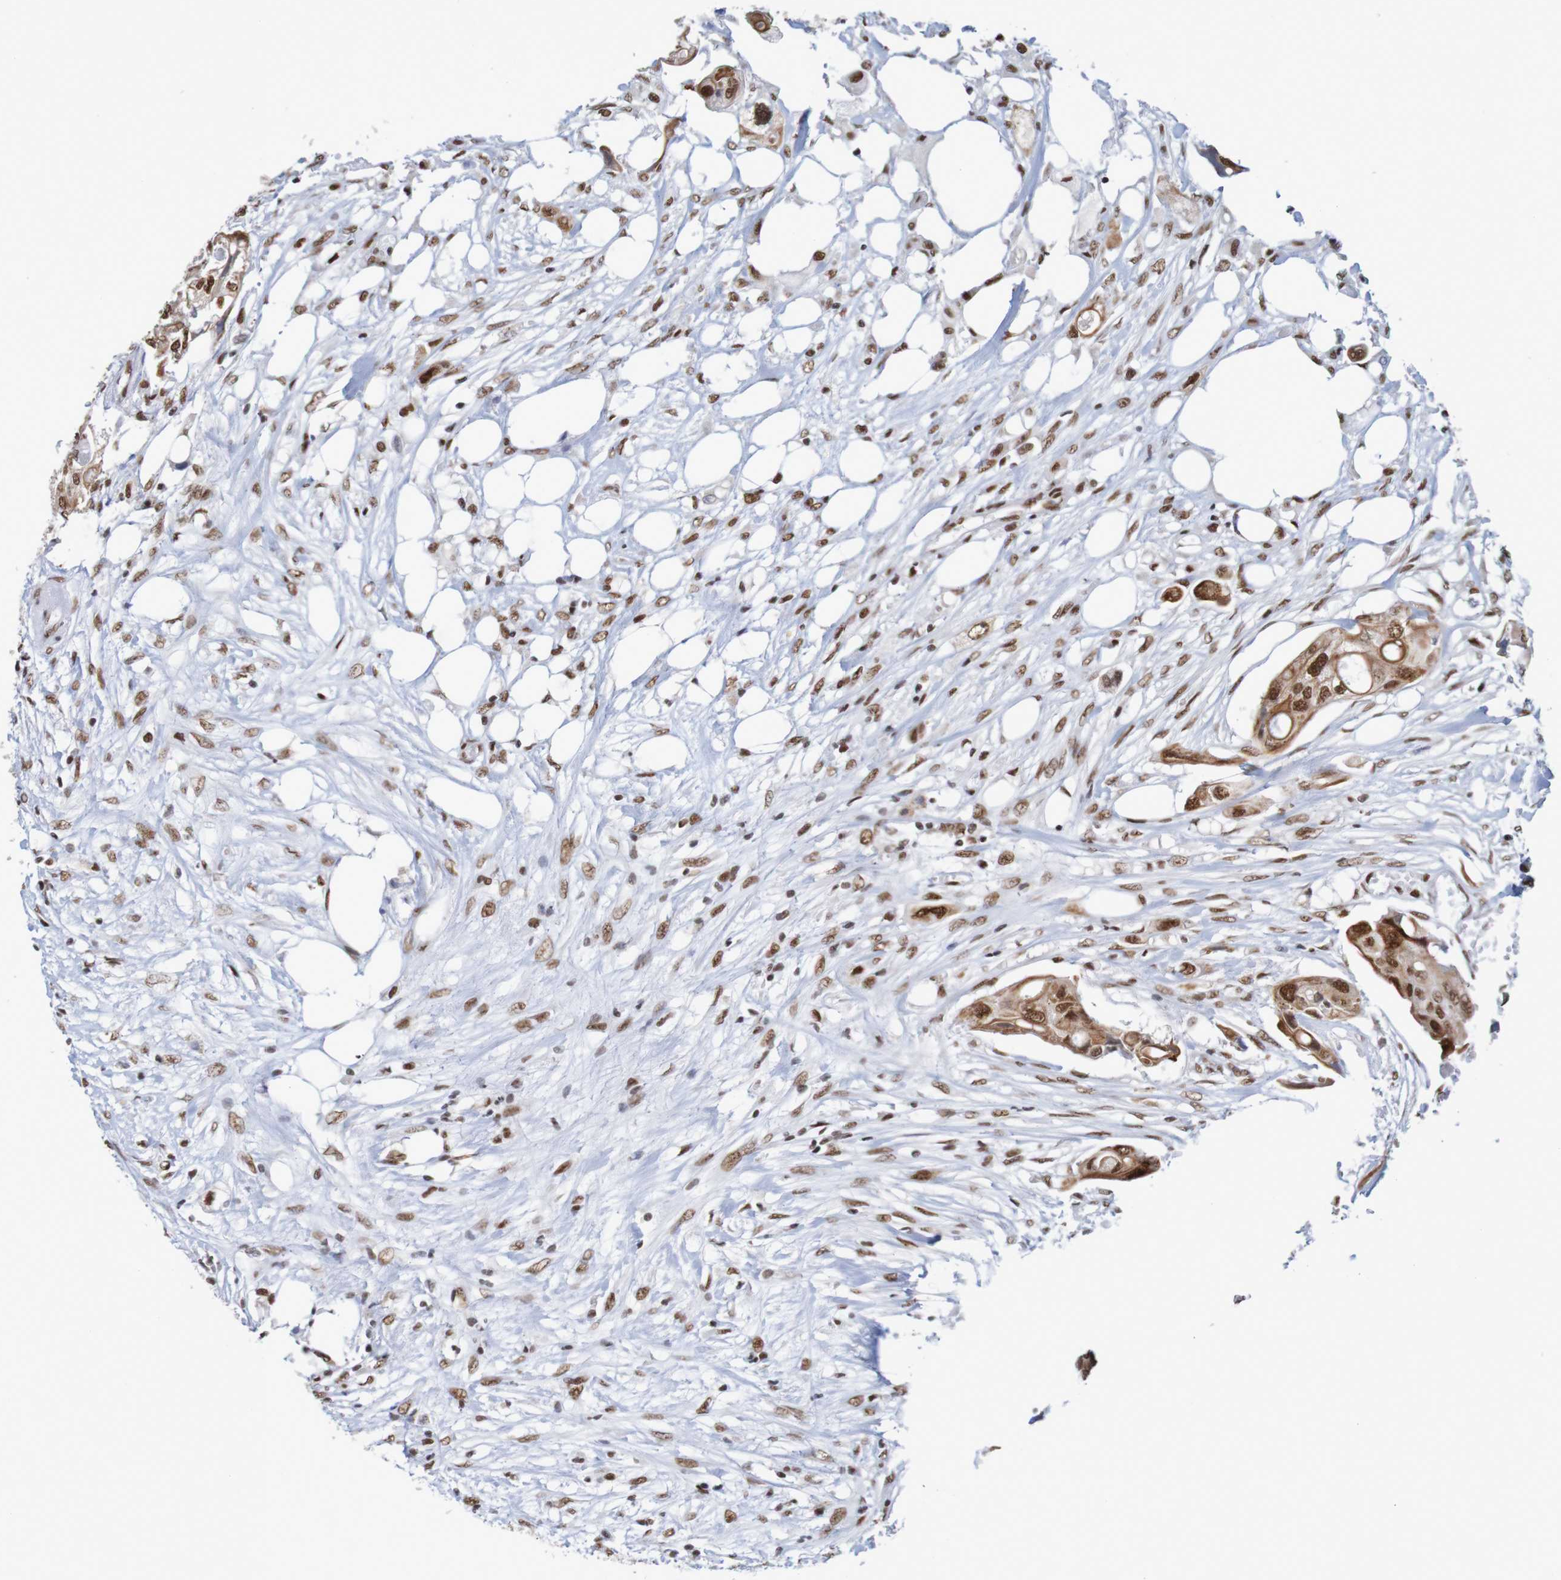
{"staining": {"intensity": "strong", "quantity": ">75%", "location": "nuclear"}, "tissue": "colorectal cancer", "cell_type": "Tumor cells", "image_type": "cancer", "snomed": [{"axis": "morphology", "description": "Adenocarcinoma, NOS"}, {"axis": "topography", "description": "Colon"}], "caption": "Strong nuclear expression for a protein is seen in approximately >75% of tumor cells of colorectal cancer using immunohistochemistry.", "gene": "THRAP3", "patient": {"sex": "female", "age": 57}}